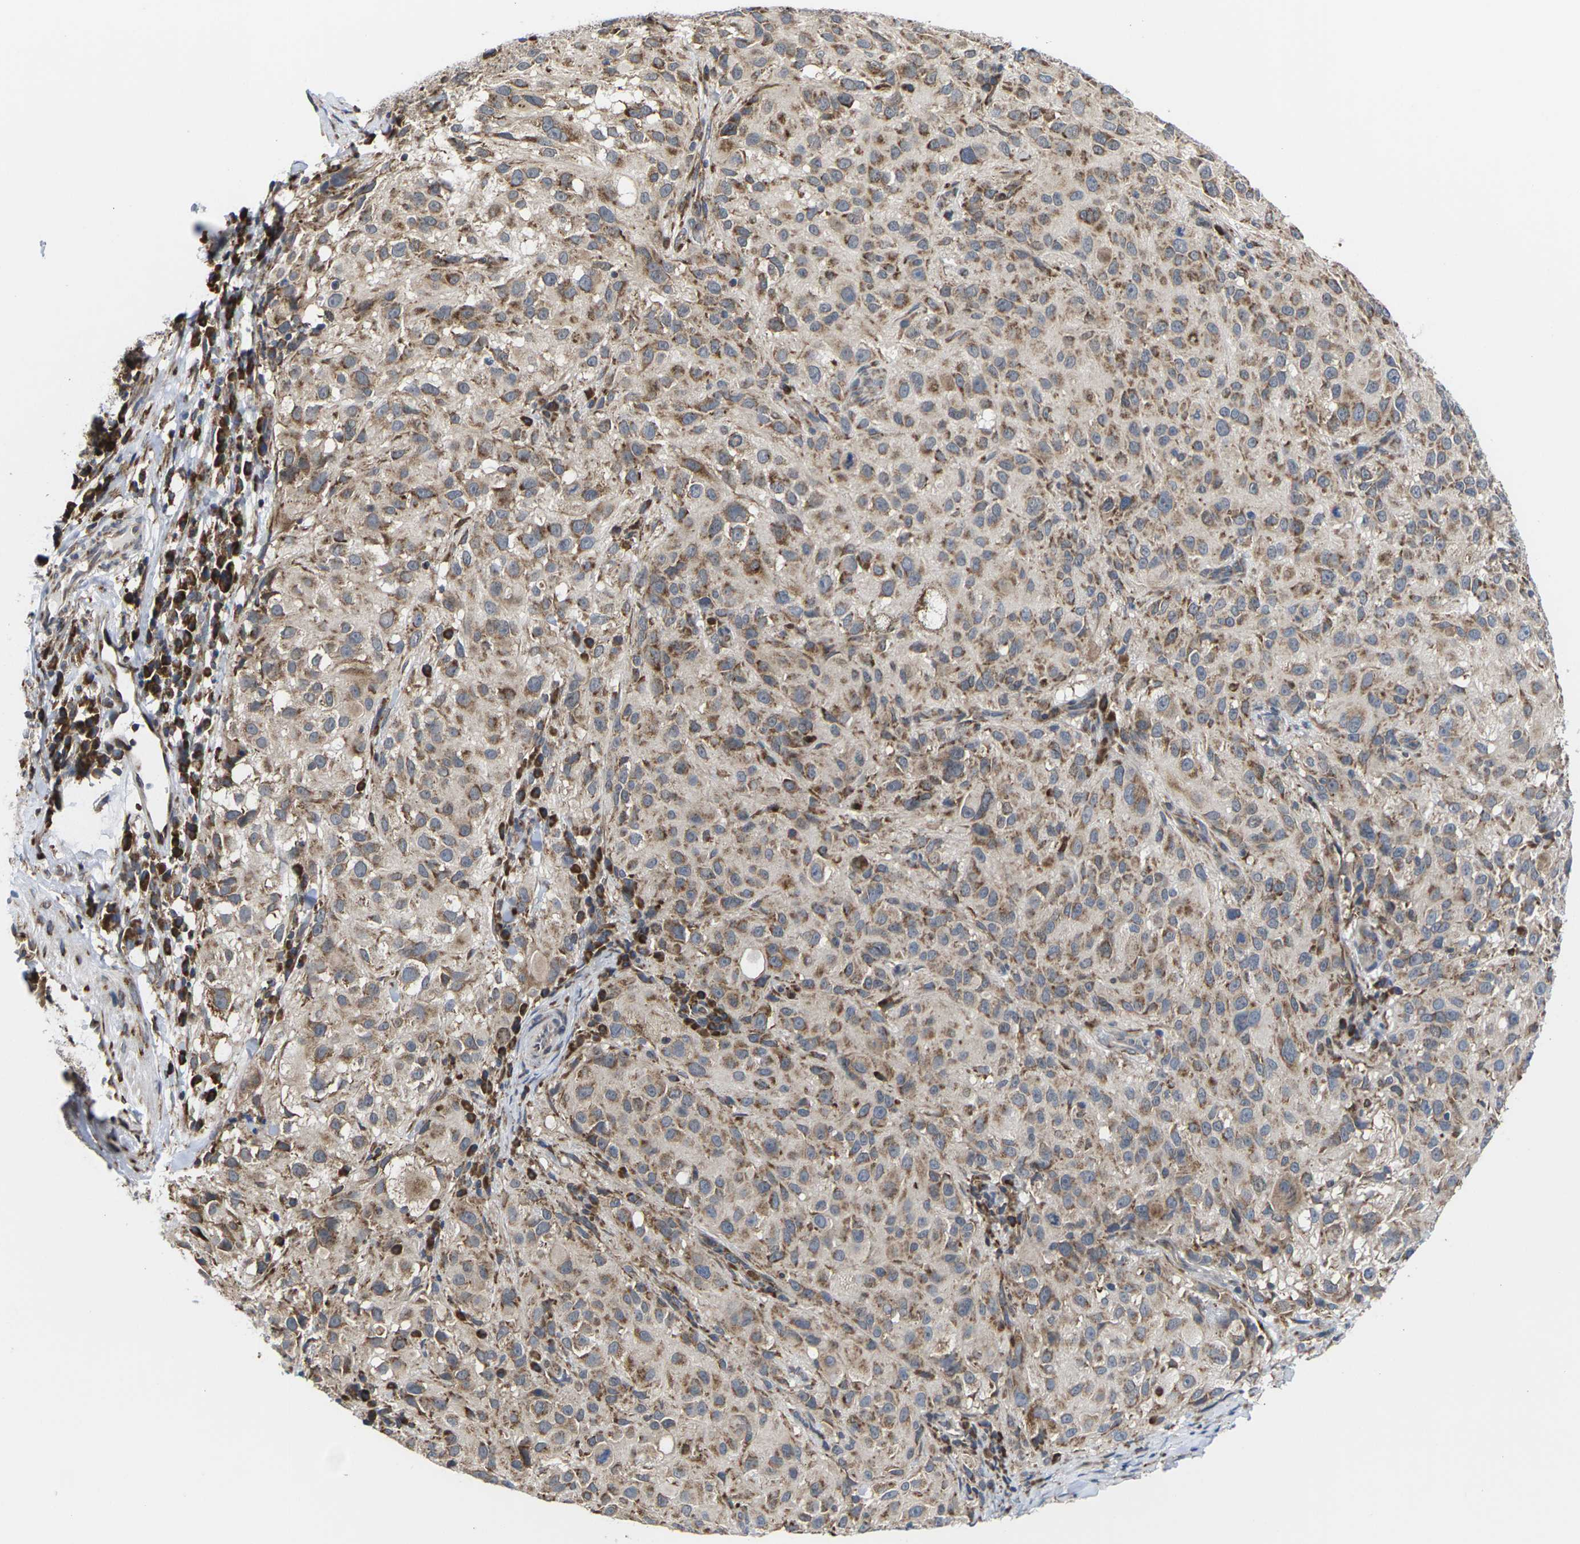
{"staining": {"intensity": "moderate", "quantity": ">75%", "location": "cytoplasmic/membranous"}, "tissue": "melanoma", "cell_type": "Tumor cells", "image_type": "cancer", "snomed": [{"axis": "morphology", "description": "Necrosis, NOS"}, {"axis": "morphology", "description": "Malignant melanoma, NOS"}, {"axis": "topography", "description": "Skin"}], "caption": "Malignant melanoma tissue reveals moderate cytoplasmic/membranous staining in about >75% of tumor cells", "gene": "PDZK1IP1", "patient": {"sex": "female", "age": 87}}